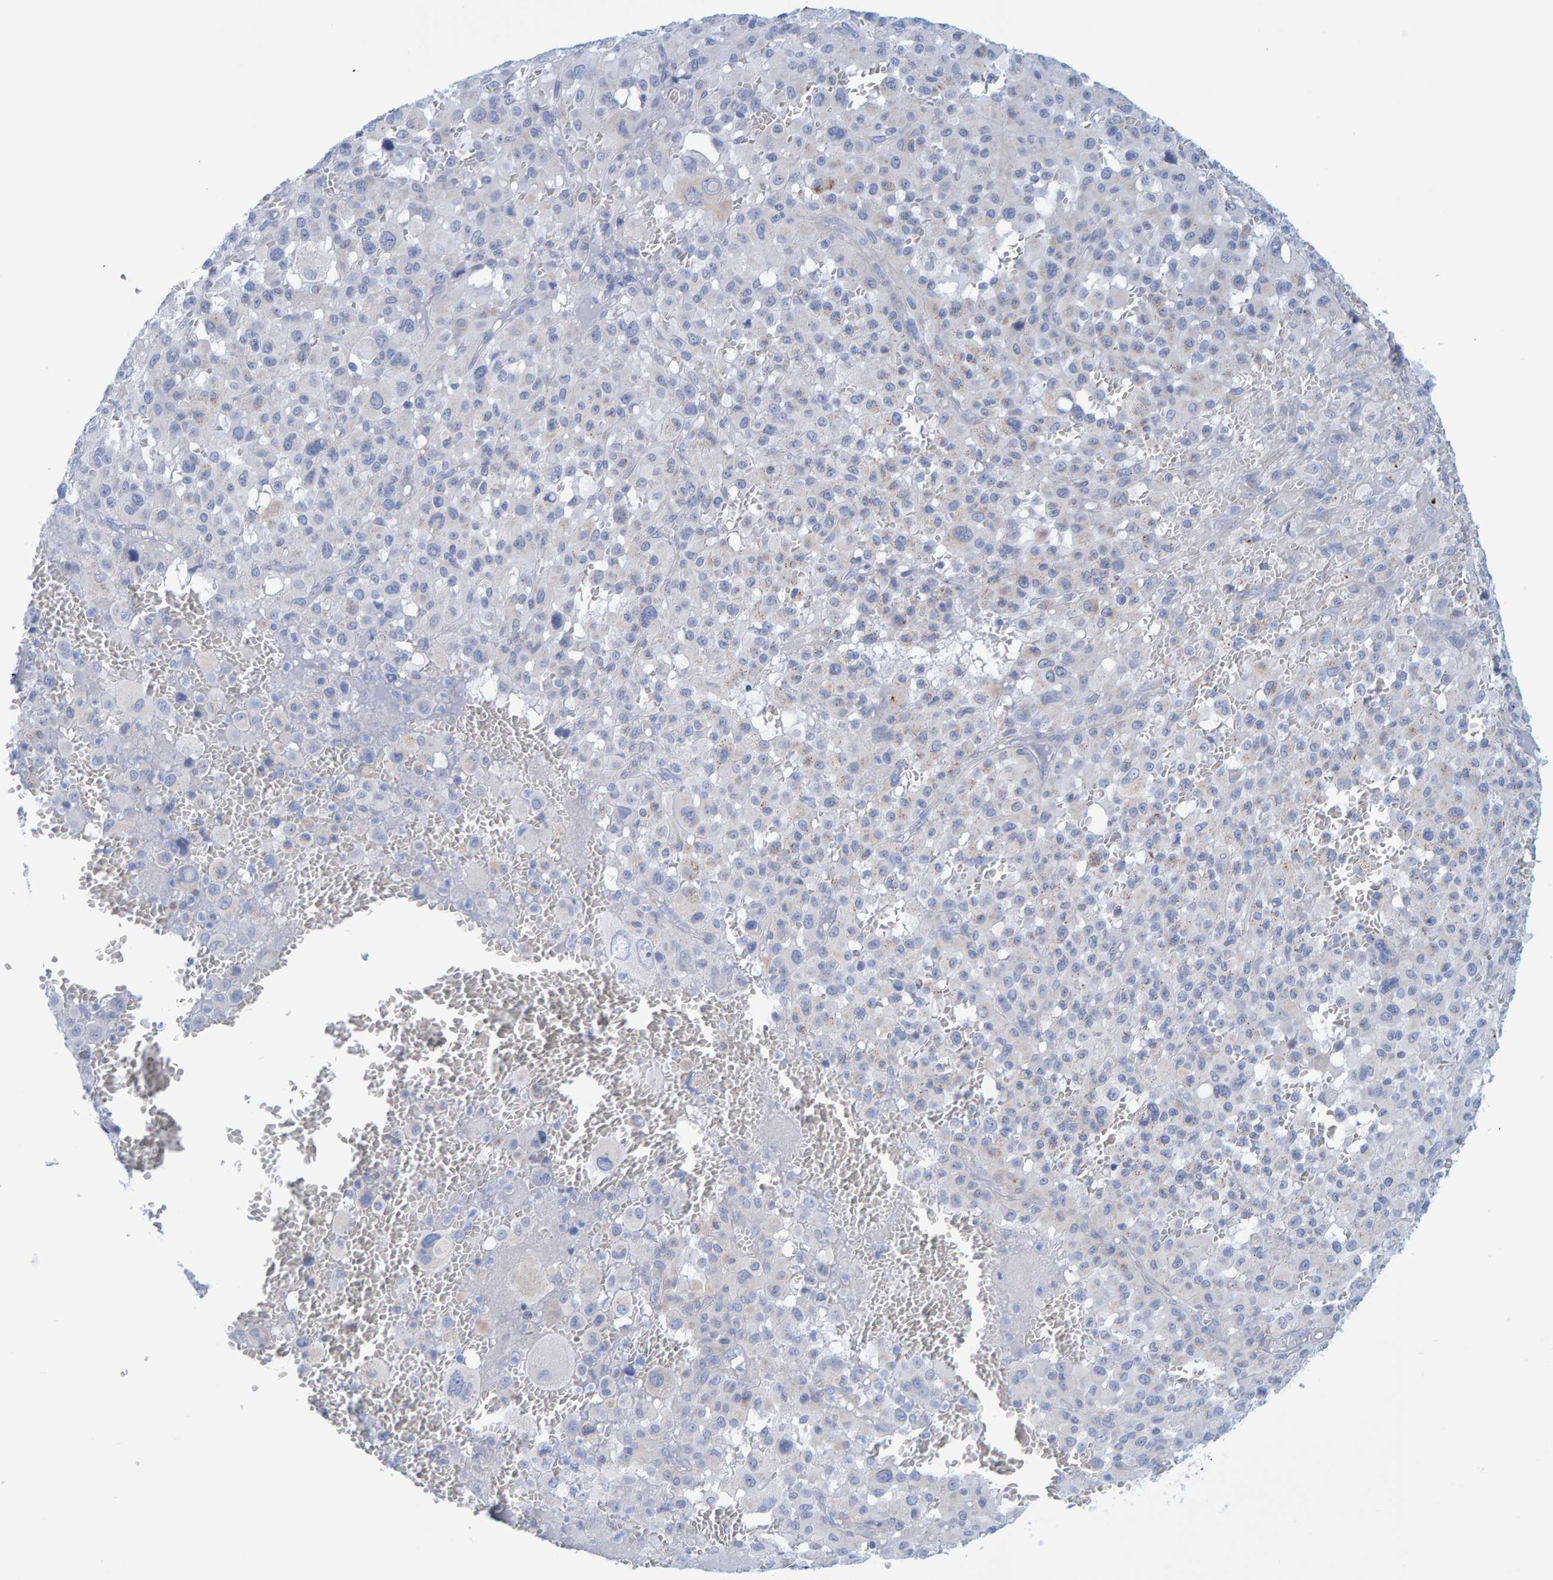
{"staining": {"intensity": "negative", "quantity": "none", "location": "none"}, "tissue": "melanoma", "cell_type": "Tumor cells", "image_type": "cancer", "snomed": [{"axis": "morphology", "description": "Malignant melanoma, Metastatic site"}, {"axis": "topography", "description": "Skin"}], "caption": "This micrograph is of melanoma stained with immunohistochemistry to label a protein in brown with the nuclei are counter-stained blue. There is no positivity in tumor cells. Nuclei are stained in blue.", "gene": "JAKMIP3", "patient": {"sex": "female", "age": 74}}